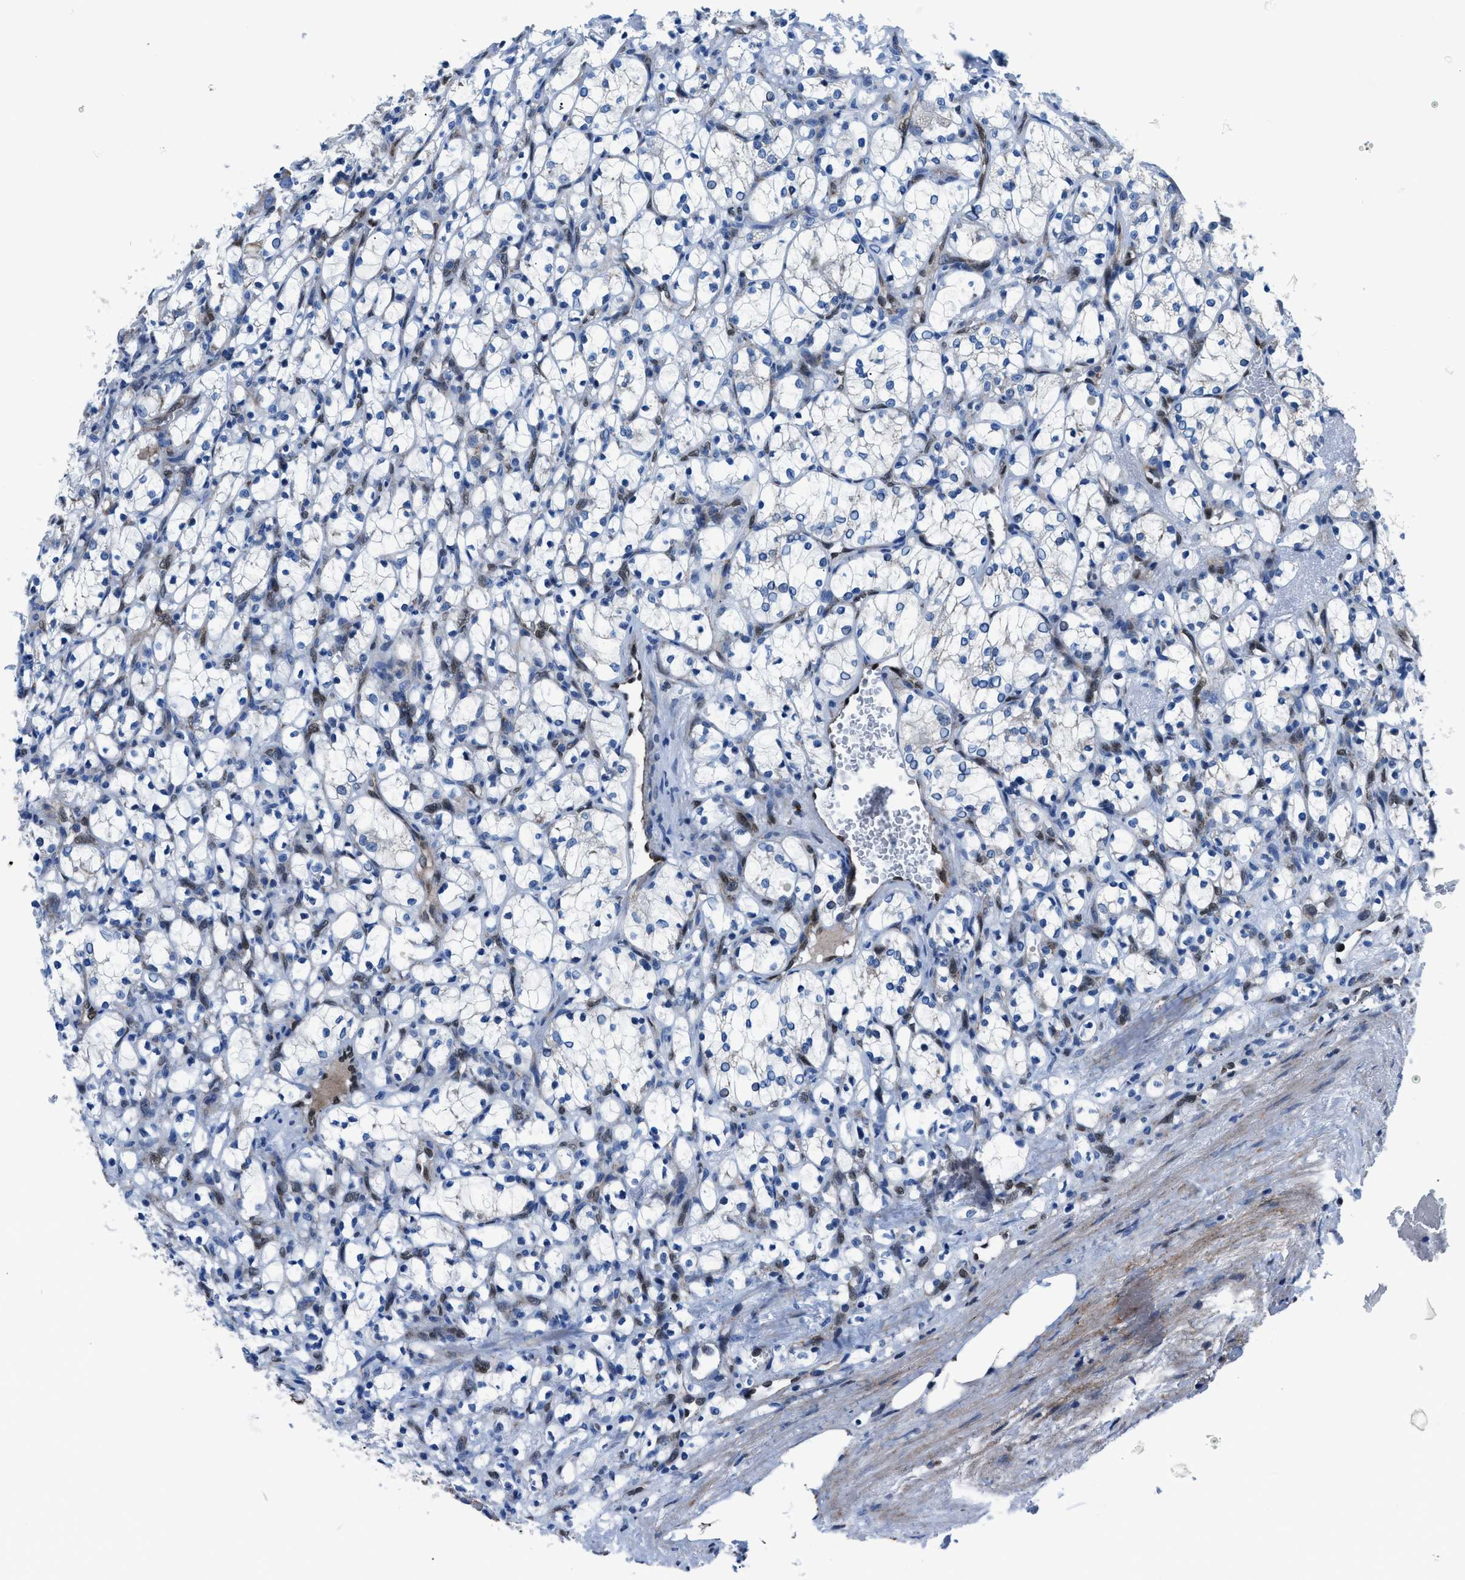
{"staining": {"intensity": "negative", "quantity": "none", "location": "none"}, "tissue": "renal cancer", "cell_type": "Tumor cells", "image_type": "cancer", "snomed": [{"axis": "morphology", "description": "Adenocarcinoma, NOS"}, {"axis": "topography", "description": "Kidney"}], "caption": "Protein analysis of adenocarcinoma (renal) demonstrates no significant staining in tumor cells. Nuclei are stained in blue.", "gene": "LMO2", "patient": {"sex": "female", "age": 69}}